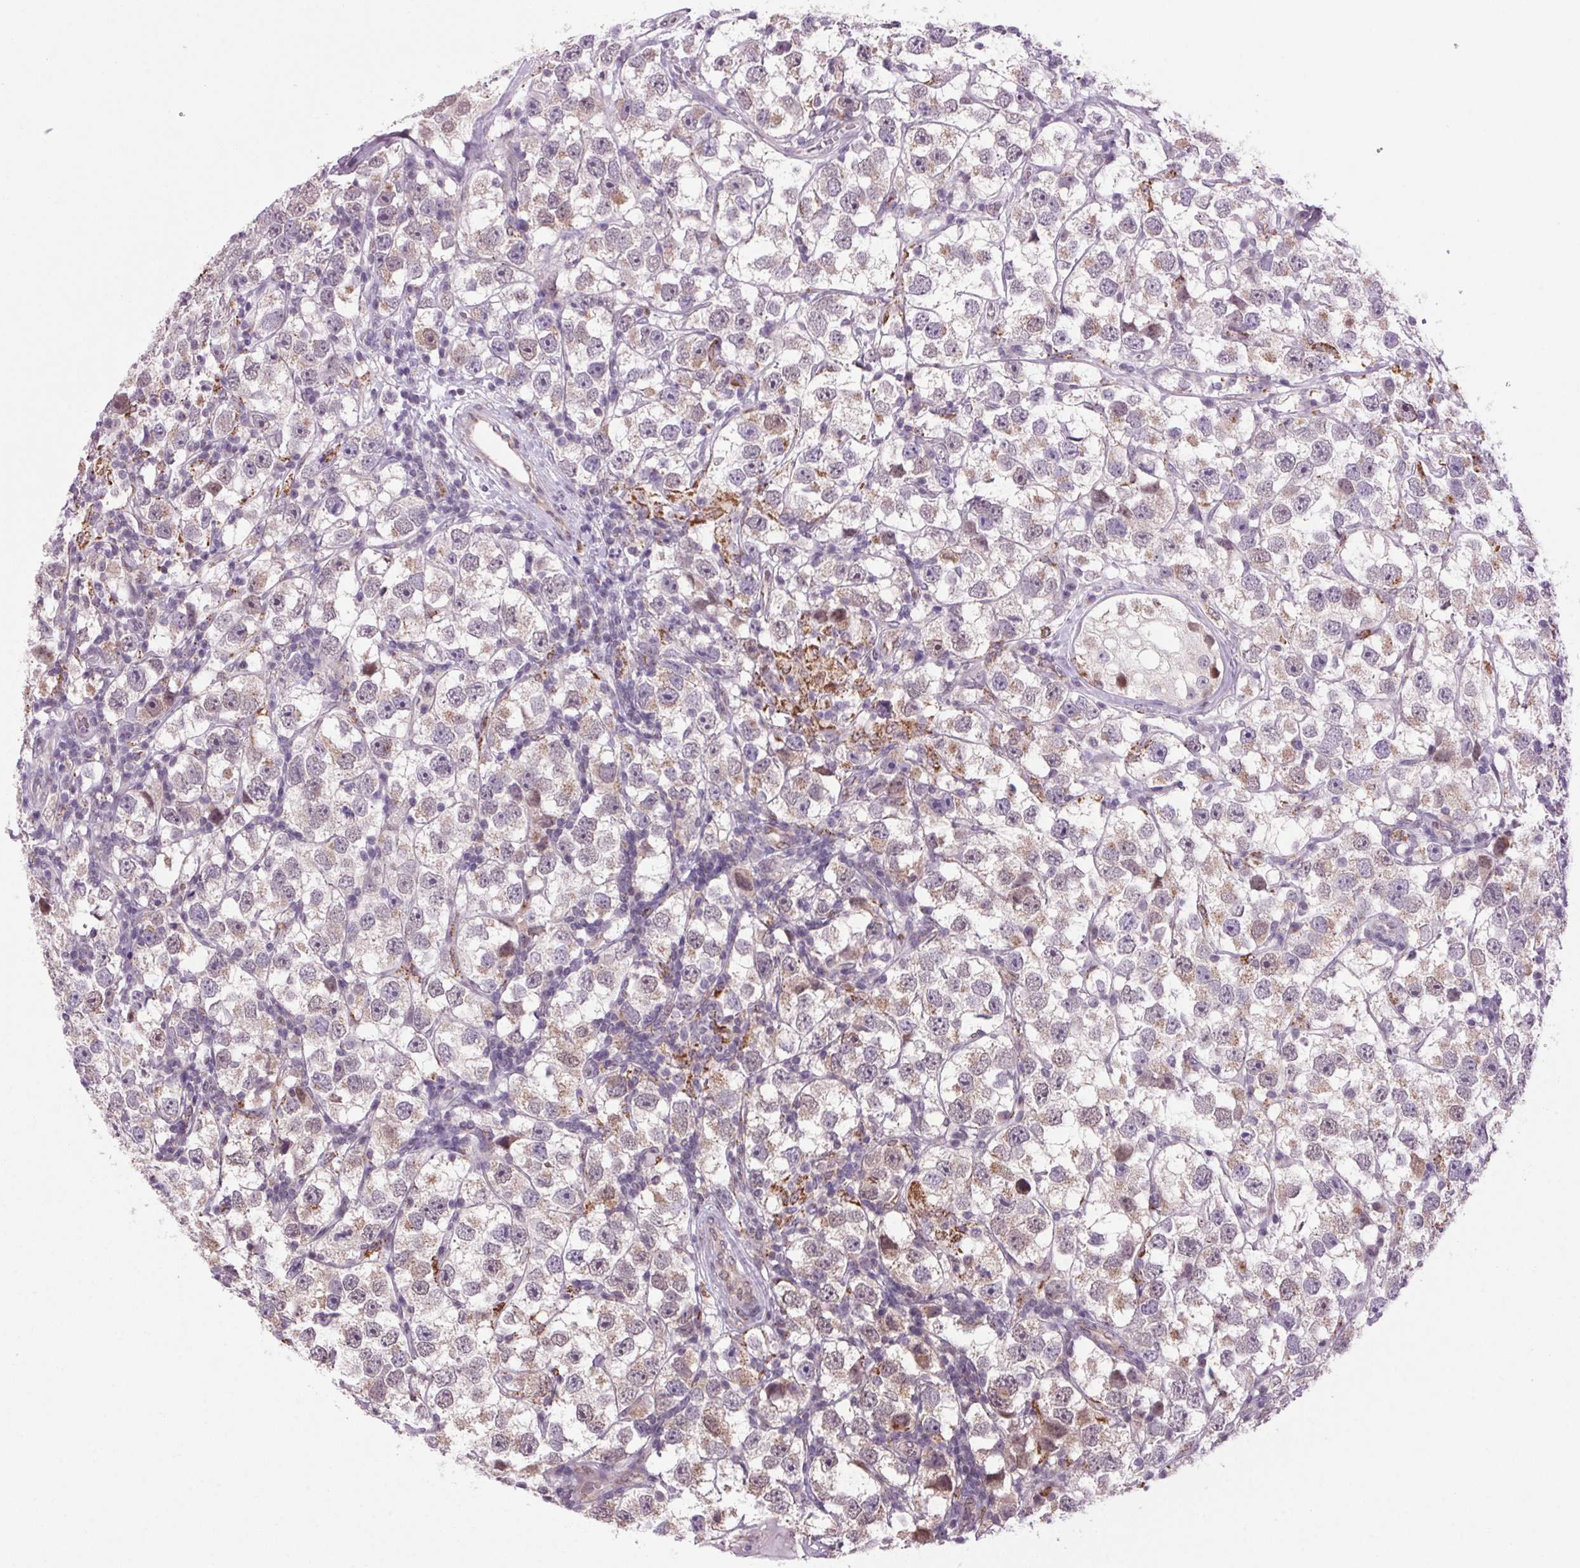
{"staining": {"intensity": "negative", "quantity": "none", "location": "none"}, "tissue": "testis cancer", "cell_type": "Tumor cells", "image_type": "cancer", "snomed": [{"axis": "morphology", "description": "Seminoma, NOS"}, {"axis": "topography", "description": "Testis"}], "caption": "The image shows no staining of tumor cells in testis cancer (seminoma).", "gene": "AKR1E2", "patient": {"sex": "male", "age": 26}}